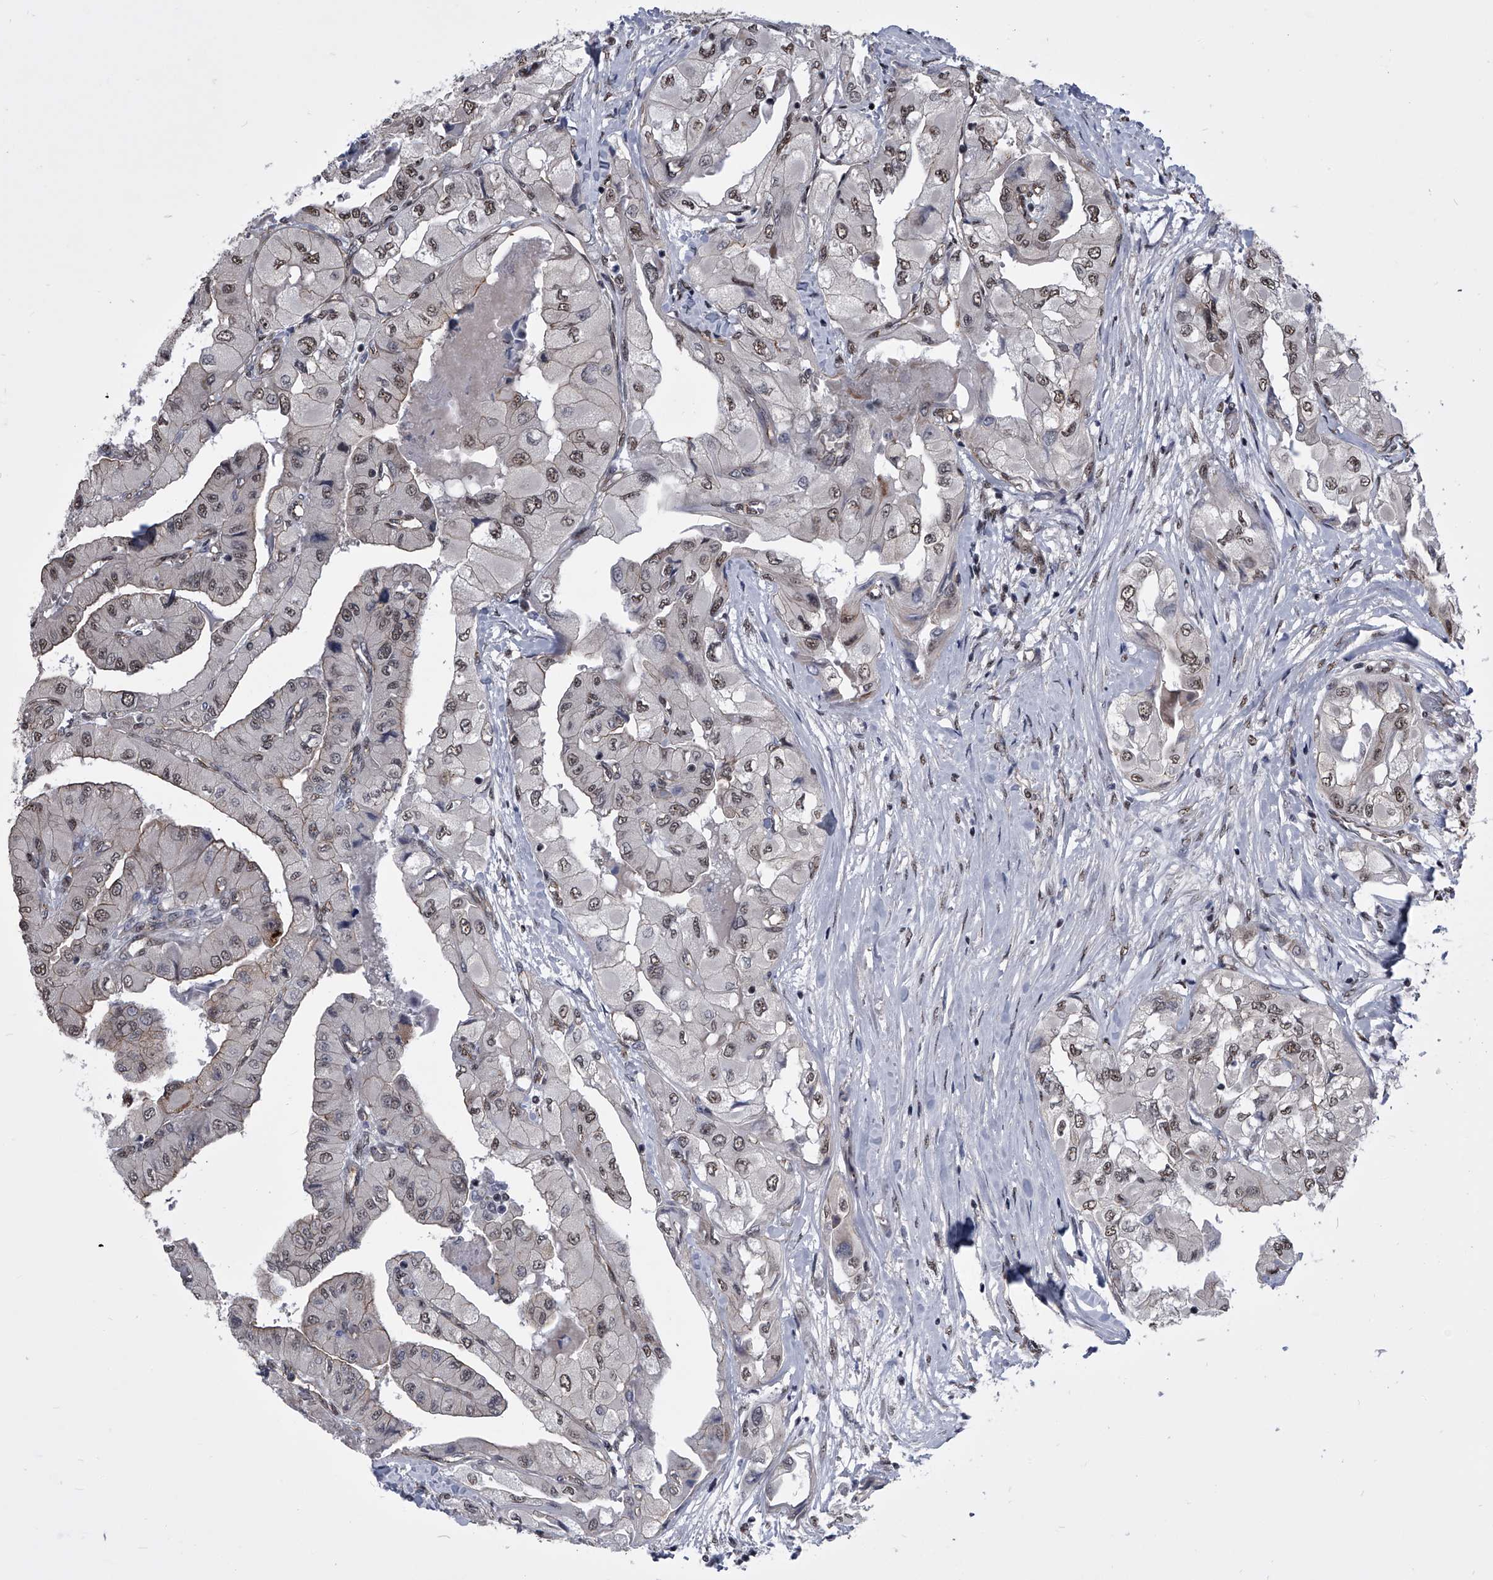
{"staining": {"intensity": "weak", "quantity": ">75%", "location": "nuclear"}, "tissue": "thyroid cancer", "cell_type": "Tumor cells", "image_type": "cancer", "snomed": [{"axis": "morphology", "description": "Papillary adenocarcinoma, NOS"}, {"axis": "topography", "description": "Thyroid gland"}], "caption": "This is a micrograph of immunohistochemistry (IHC) staining of thyroid cancer, which shows weak staining in the nuclear of tumor cells.", "gene": "ZNF76", "patient": {"sex": "female", "age": 59}}